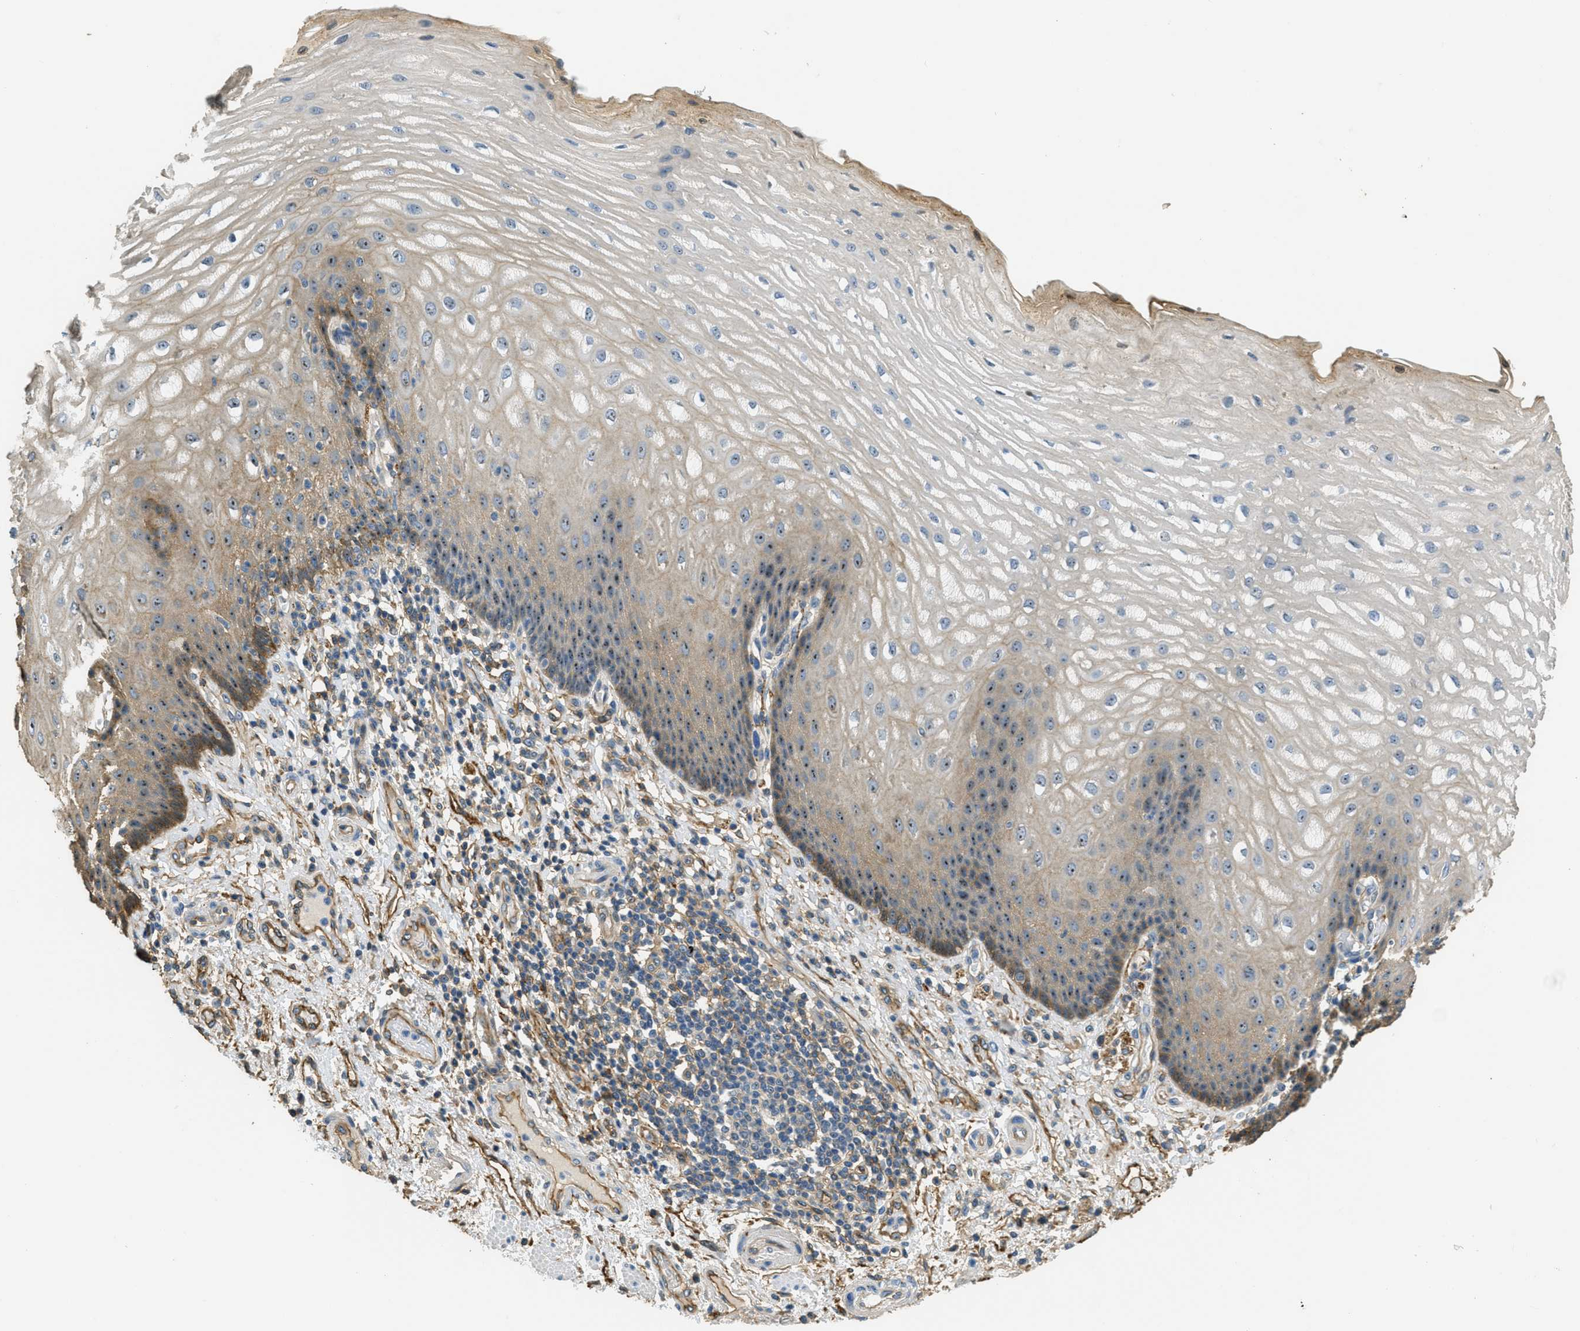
{"staining": {"intensity": "moderate", "quantity": "25%-75%", "location": "cytoplasmic/membranous,nuclear"}, "tissue": "esophagus", "cell_type": "Squamous epithelial cells", "image_type": "normal", "snomed": [{"axis": "morphology", "description": "Normal tissue, NOS"}, {"axis": "topography", "description": "Esophagus"}], "caption": "Esophagus stained with a brown dye reveals moderate cytoplasmic/membranous,nuclear positive expression in about 25%-75% of squamous epithelial cells.", "gene": "OSMR", "patient": {"sex": "male", "age": 54}}